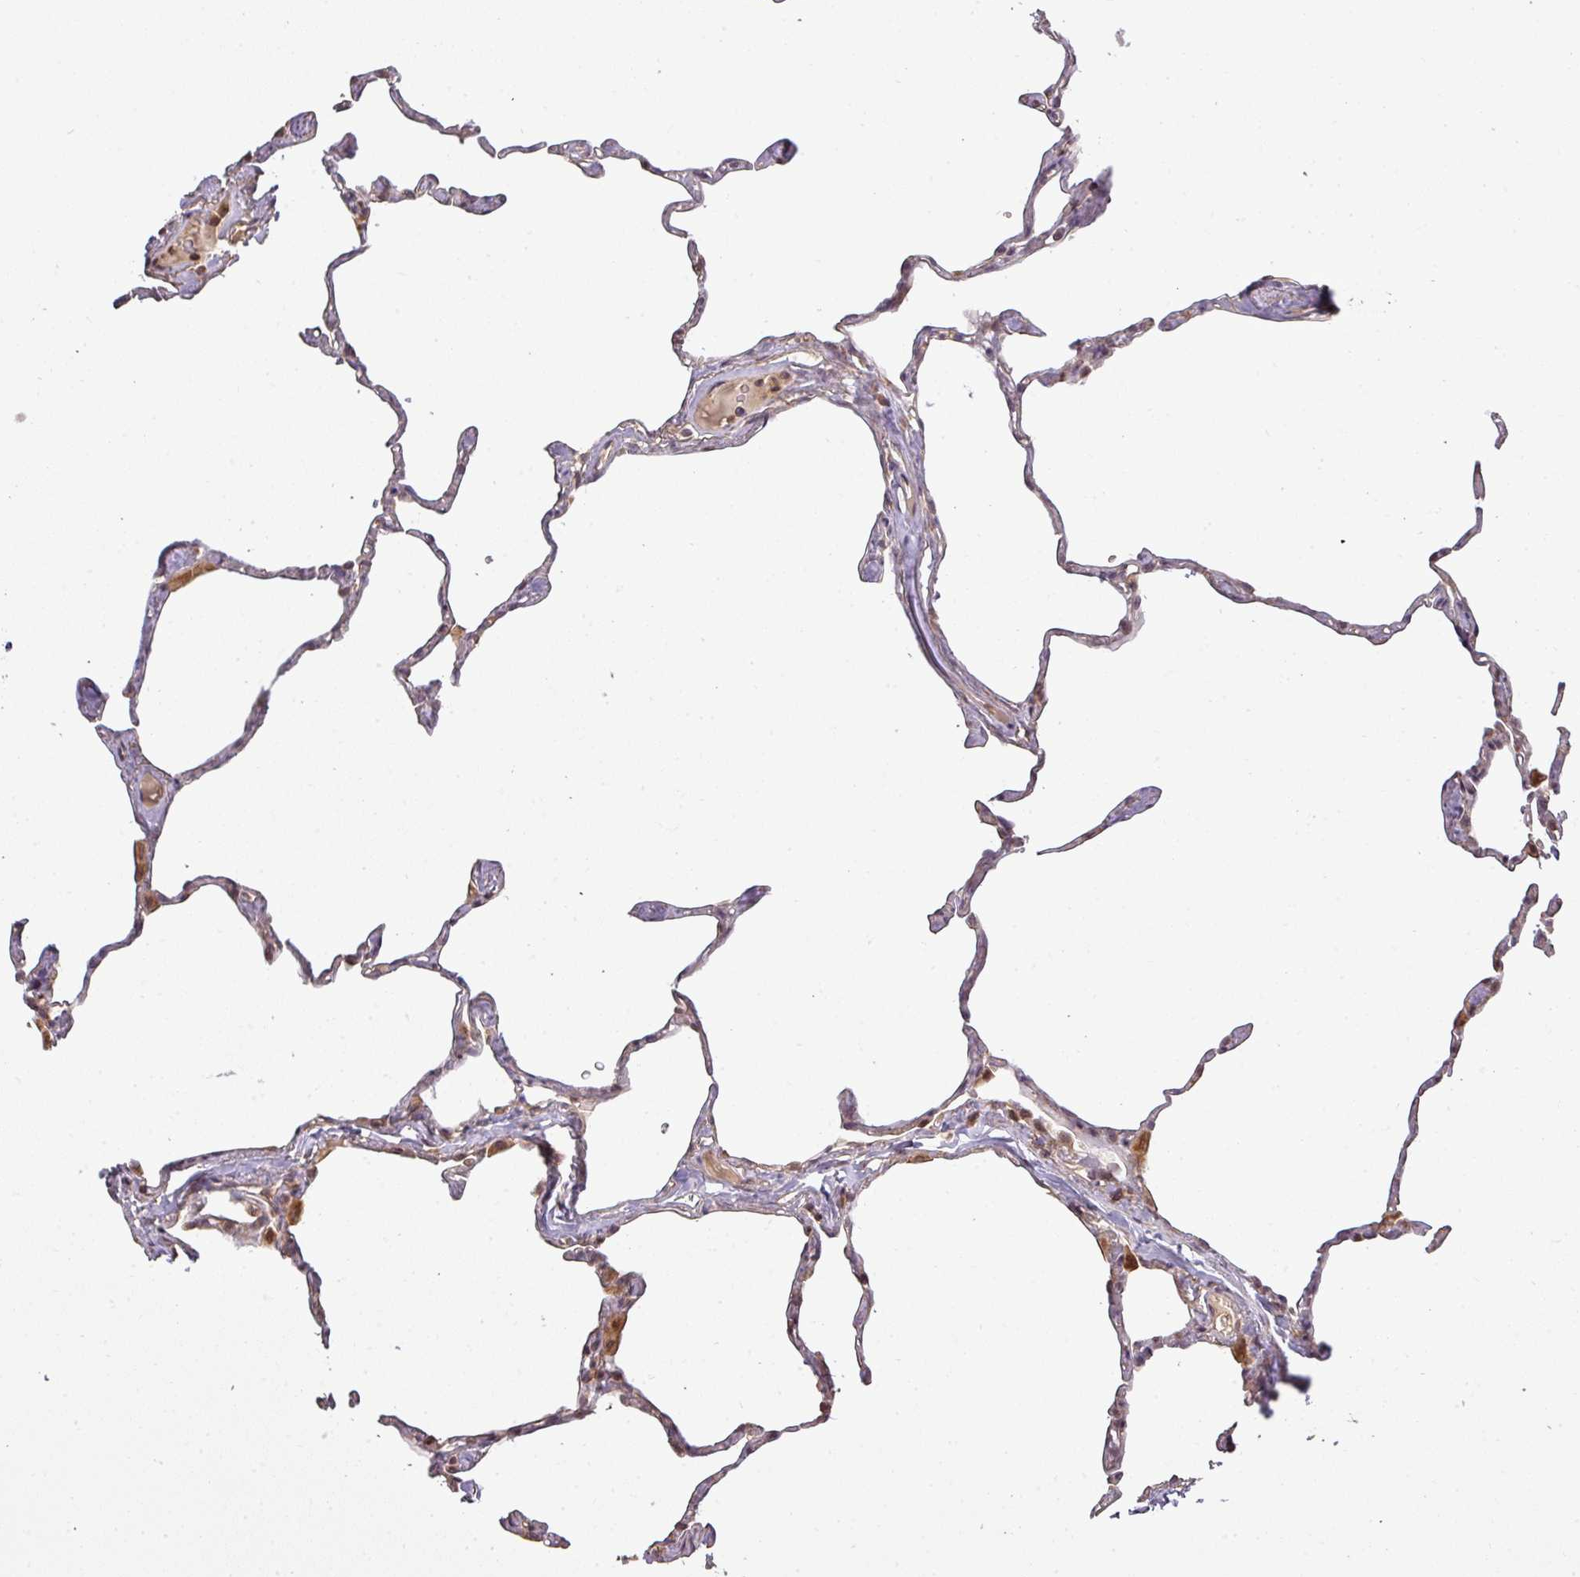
{"staining": {"intensity": "weak", "quantity": "<25%", "location": "cytoplasmic/membranous"}, "tissue": "lung", "cell_type": "Alveolar cells", "image_type": "normal", "snomed": [{"axis": "morphology", "description": "Normal tissue, NOS"}, {"axis": "topography", "description": "Lung"}], "caption": "IHC histopathology image of unremarkable human lung stained for a protein (brown), which shows no expression in alveolar cells.", "gene": "FAIM", "patient": {"sex": "male", "age": 65}}